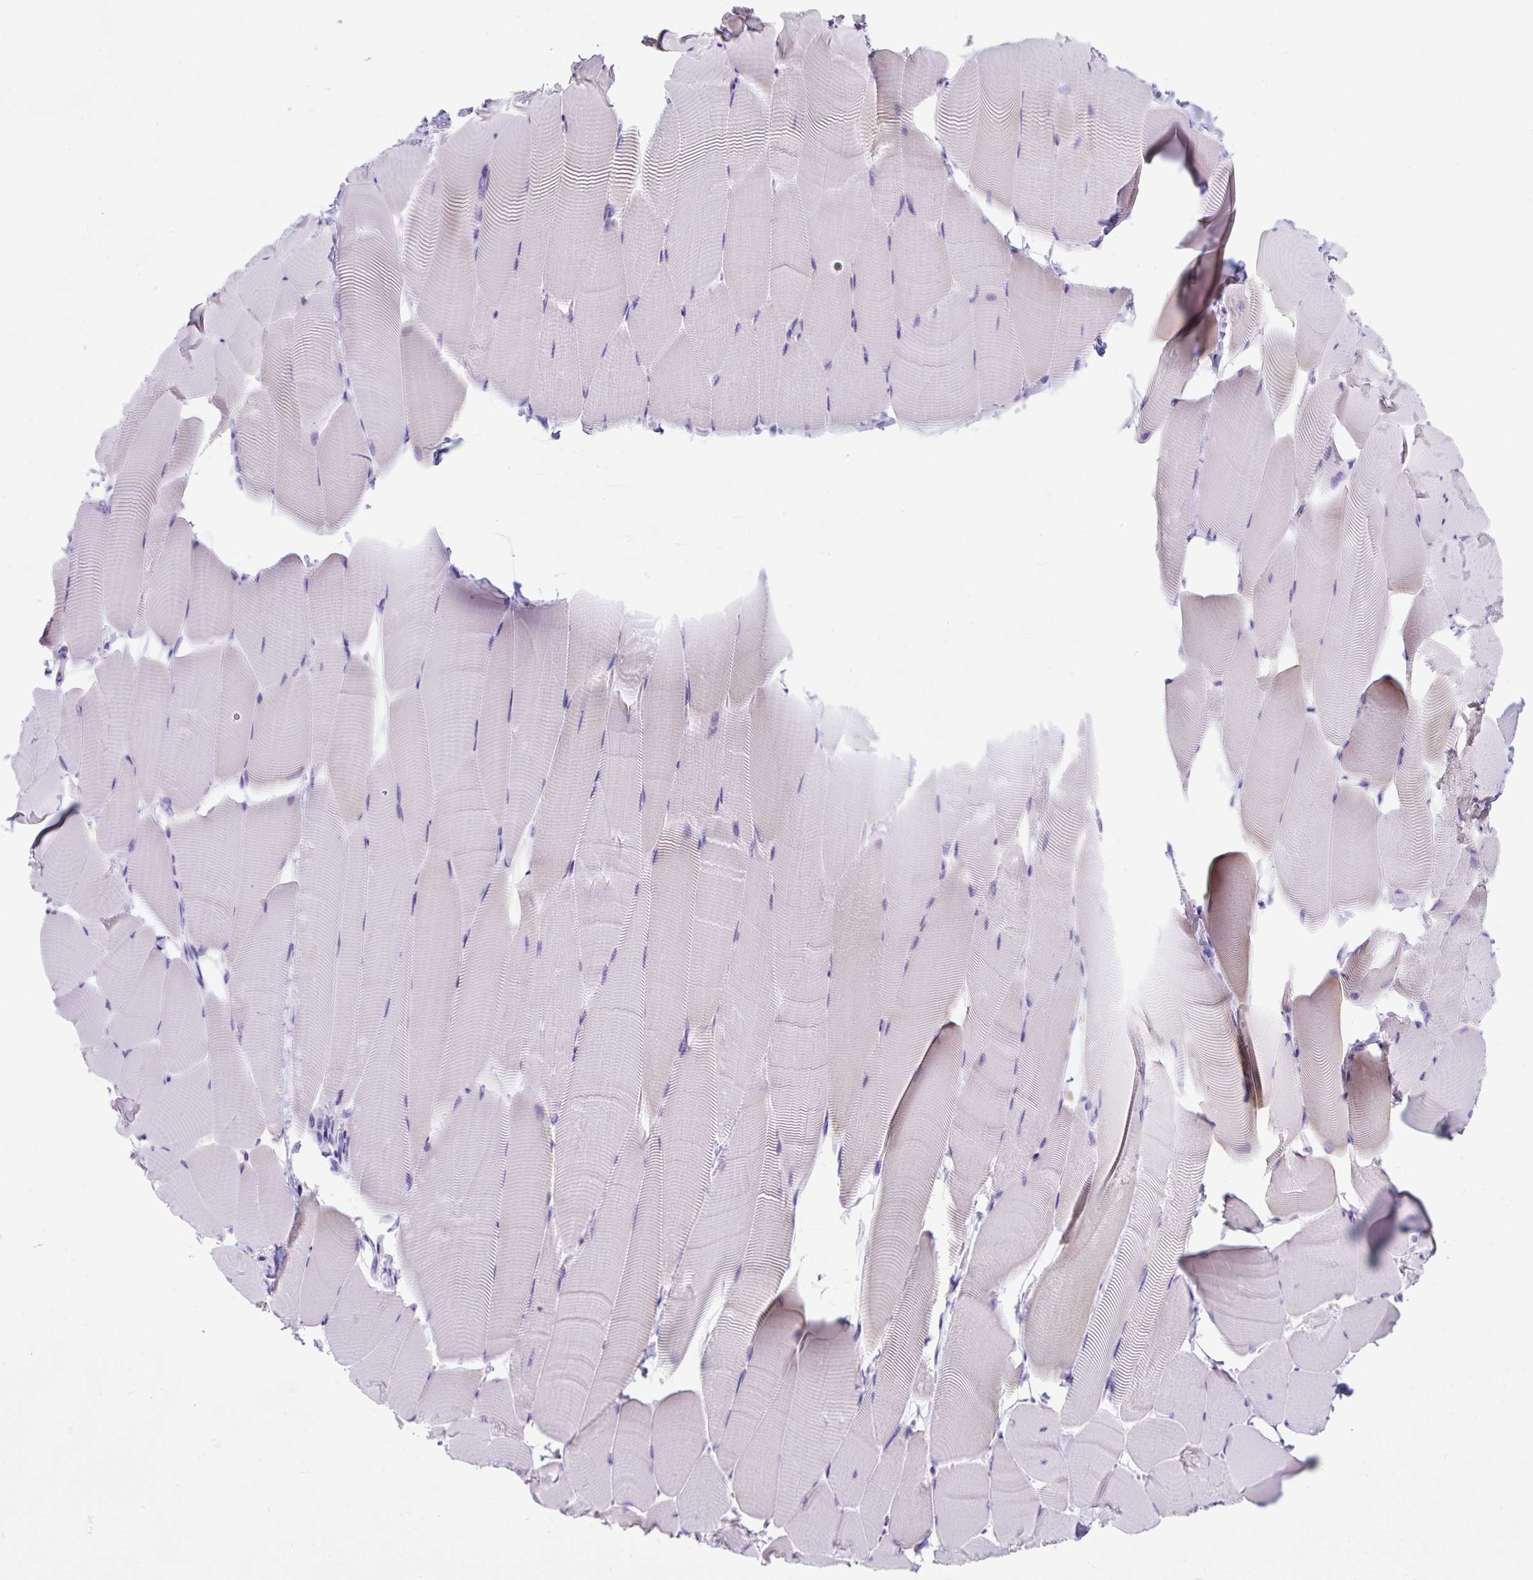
{"staining": {"intensity": "negative", "quantity": "none", "location": "none"}, "tissue": "skeletal muscle", "cell_type": "Myocytes", "image_type": "normal", "snomed": [{"axis": "morphology", "description": "Normal tissue, NOS"}, {"axis": "topography", "description": "Skeletal muscle"}], "caption": "IHC photomicrograph of unremarkable skeletal muscle stained for a protein (brown), which reveals no expression in myocytes. (Stains: DAB immunohistochemistry with hematoxylin counter stain, Microscopy: brightfield microscopy at high magnification).", "gene": "KRT12", "patient": {"sex": "male", "age": 25}}